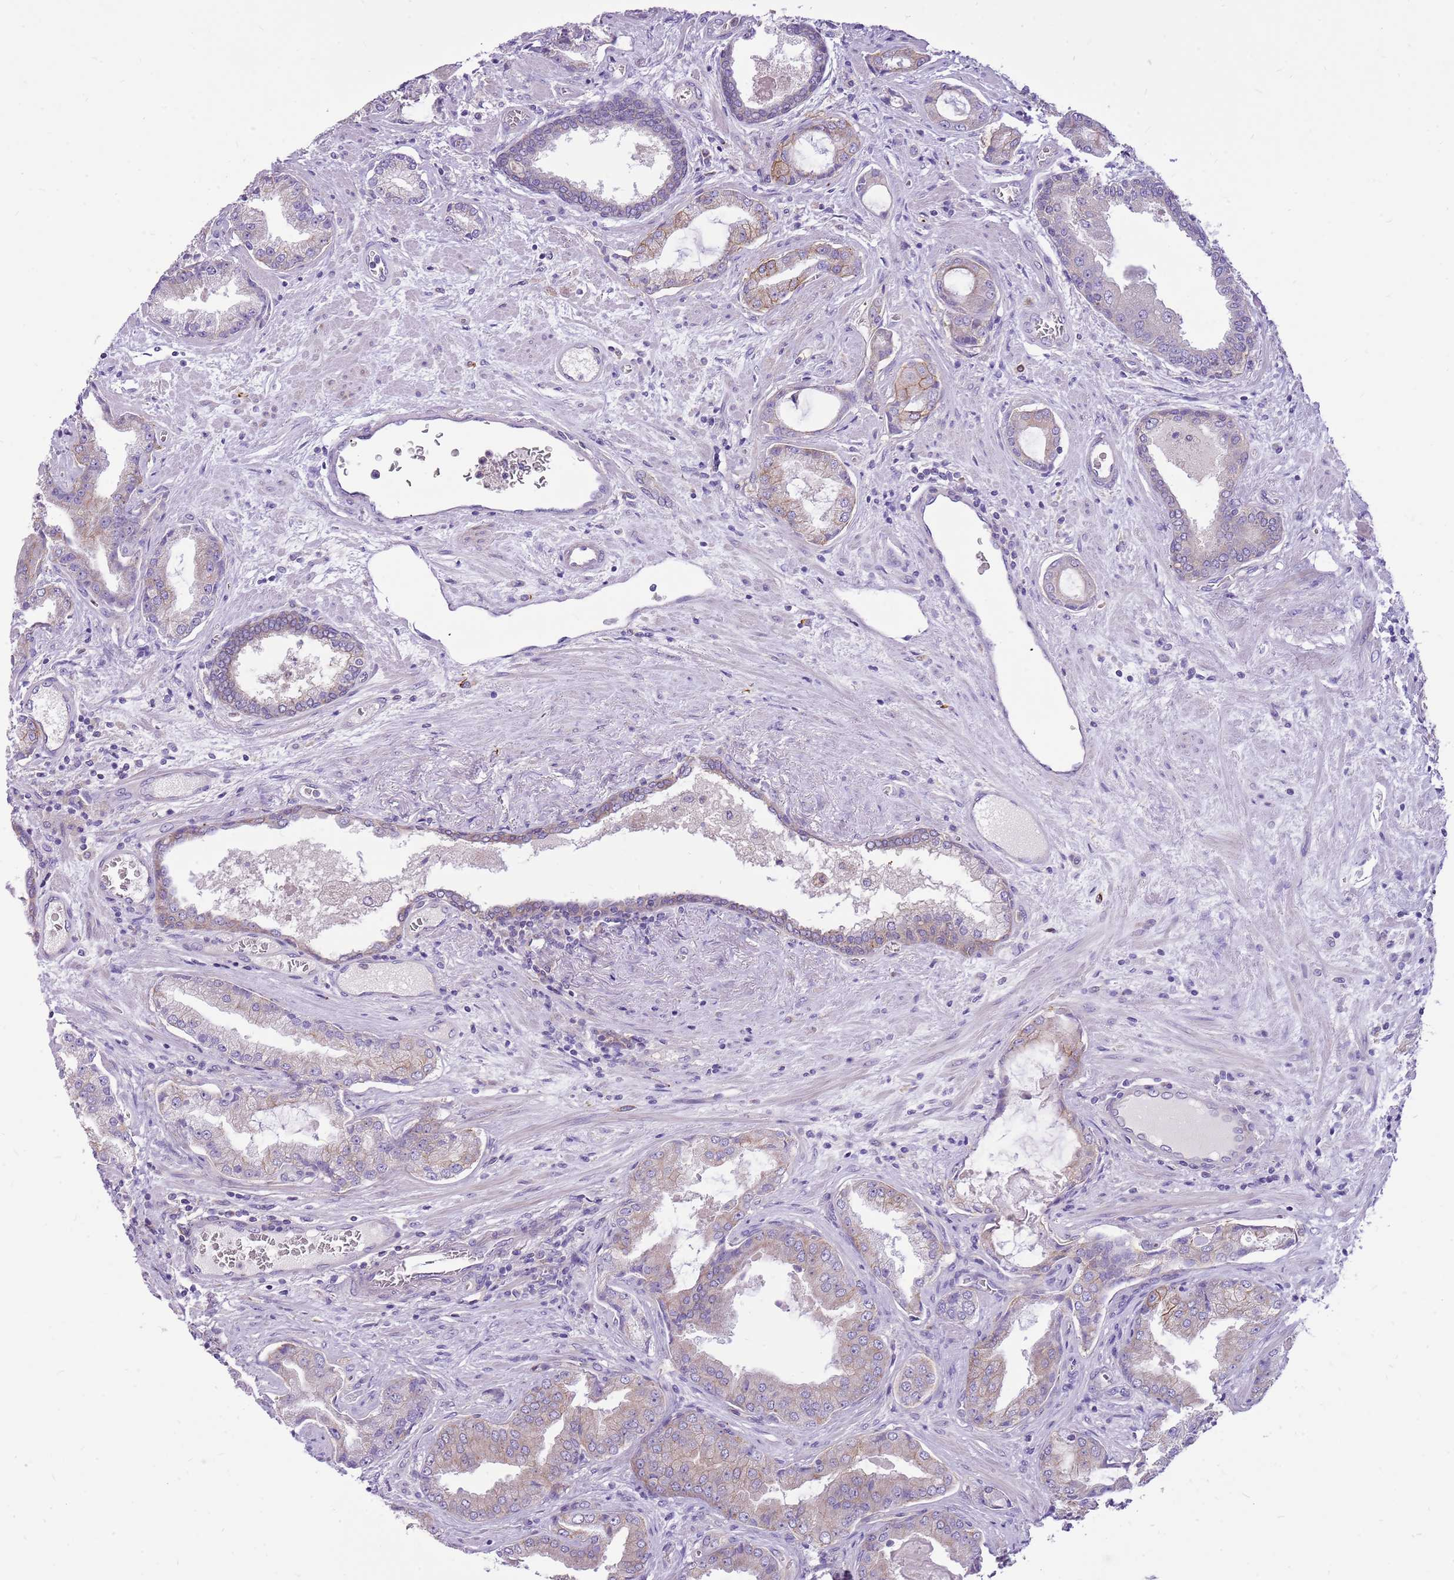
{"staining": {"intensity": "moderate", "quantity": "<25%", "location": "cytoplasmic/membranous"}, "tissue": "prostate cancer", "cell_type": "Tumor cells", "image_type": "cancer", "snomed": [{"axis": "morphology", "description": "Adenocarcinoma, High grade"}, {"axis": "topography", "description": "Prostate"}], "caption": "This micrograph exhibits immunohistochemistry staining of human prostate cancer (adenocarcinoma (high-grade)), with low moderate cytoplasmic/membranous staining in about <25% of tumor cells.", "gene": "WDR90", "patient": {"sex": "male", "age": 68}}